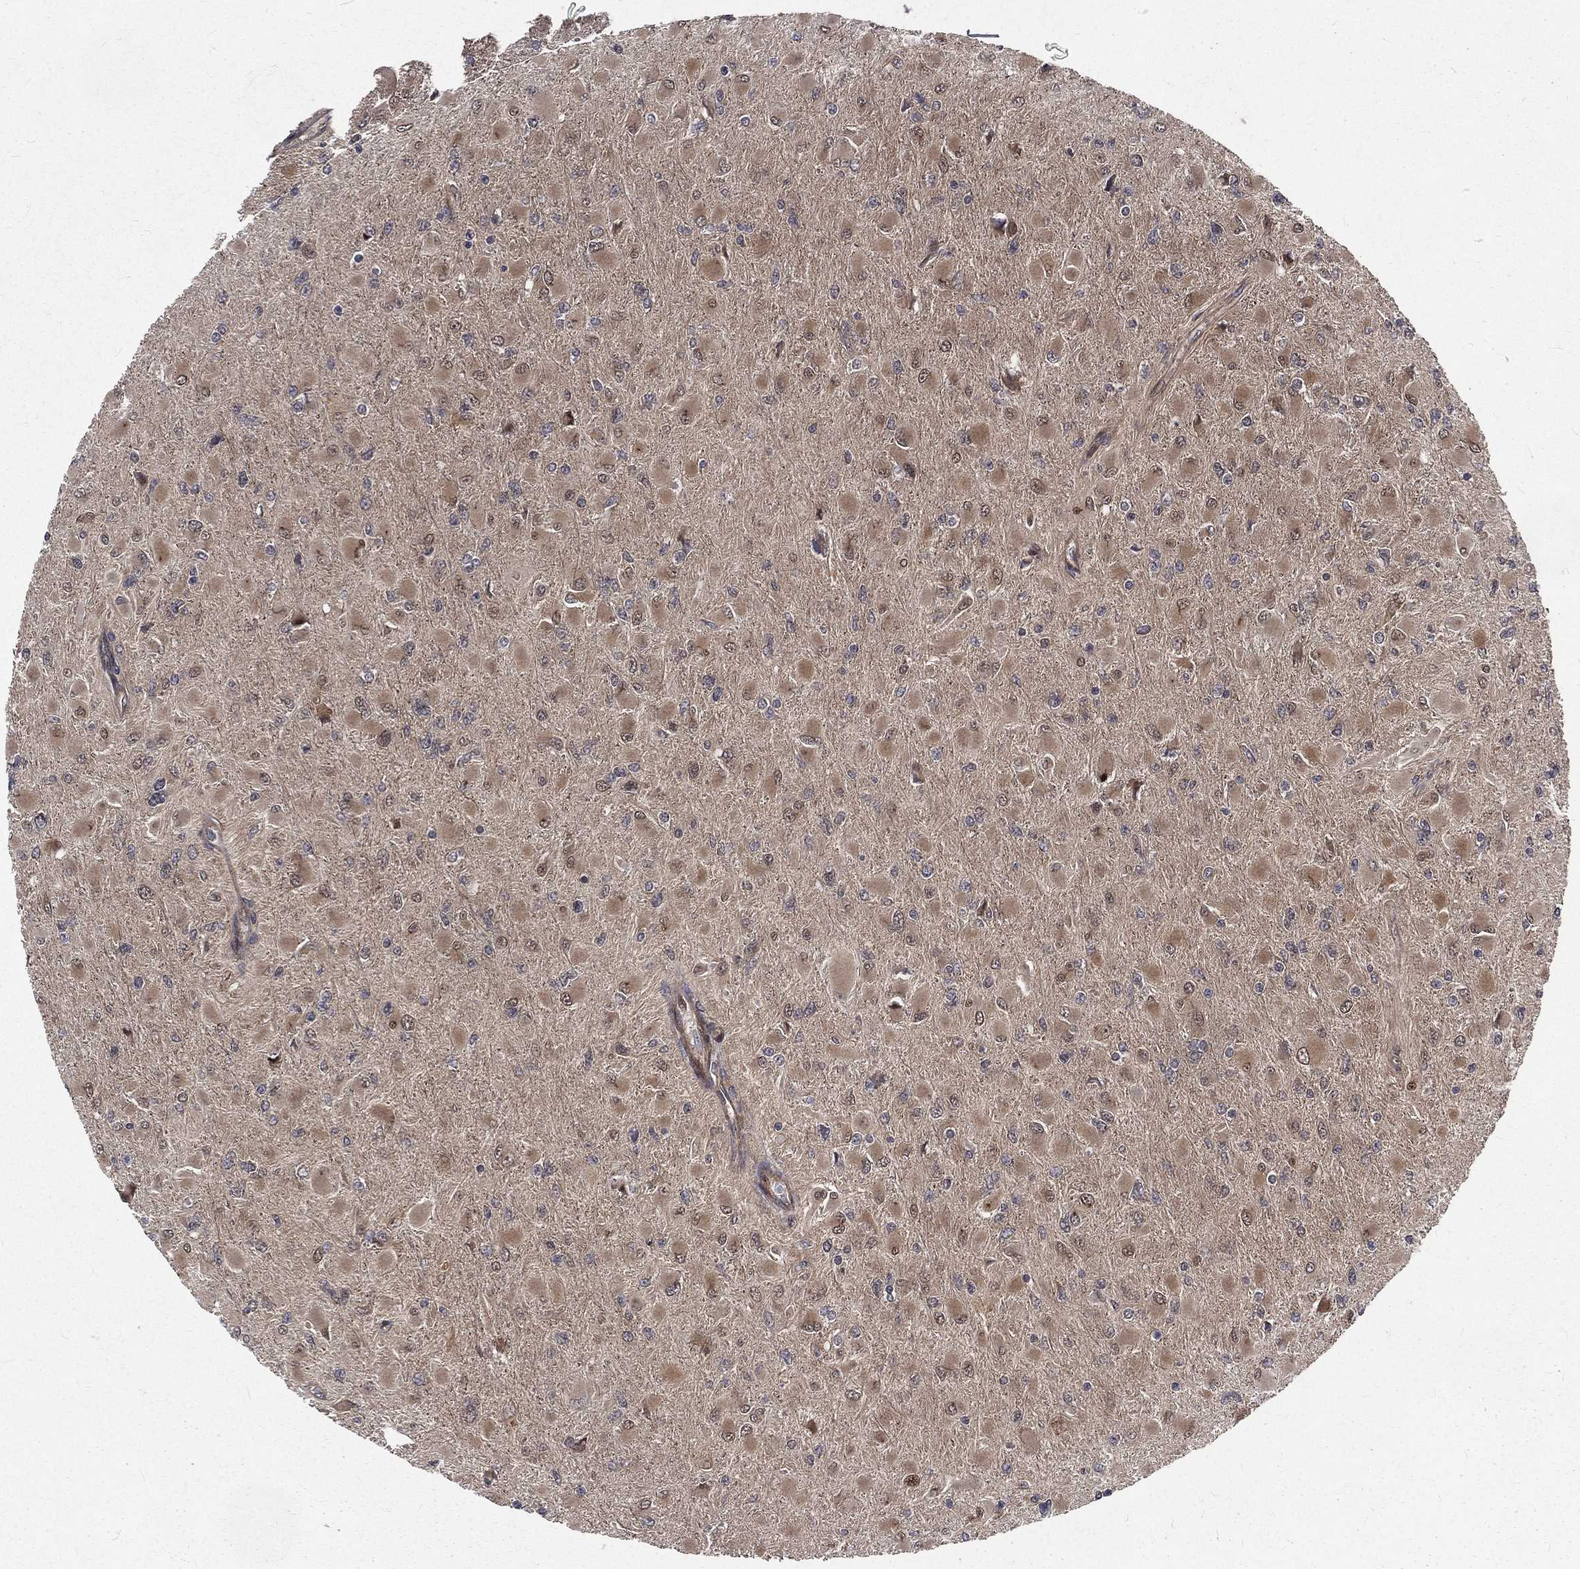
{"staining": {"intensity": "weak", "quantity": "25%-75%", "location": "cytoplasmic/membranous"}, "tissue": "glioma", "cell_type": "Tumor cells", "image_type": "cancer", "snomed": [{"axis": "morphology", "description": "Glioma, malignant, High grade"}, {"axis": "topography", "description": "Cerebral cortex"}], "caption": "Tumor cells show low levels of weak cytoplasmic/membranous staining in approximately 25%-75% of cells in malignant glioma (high-grade).", "gene": "ARL3", "patient": {"sex": "female", "age": 36}}